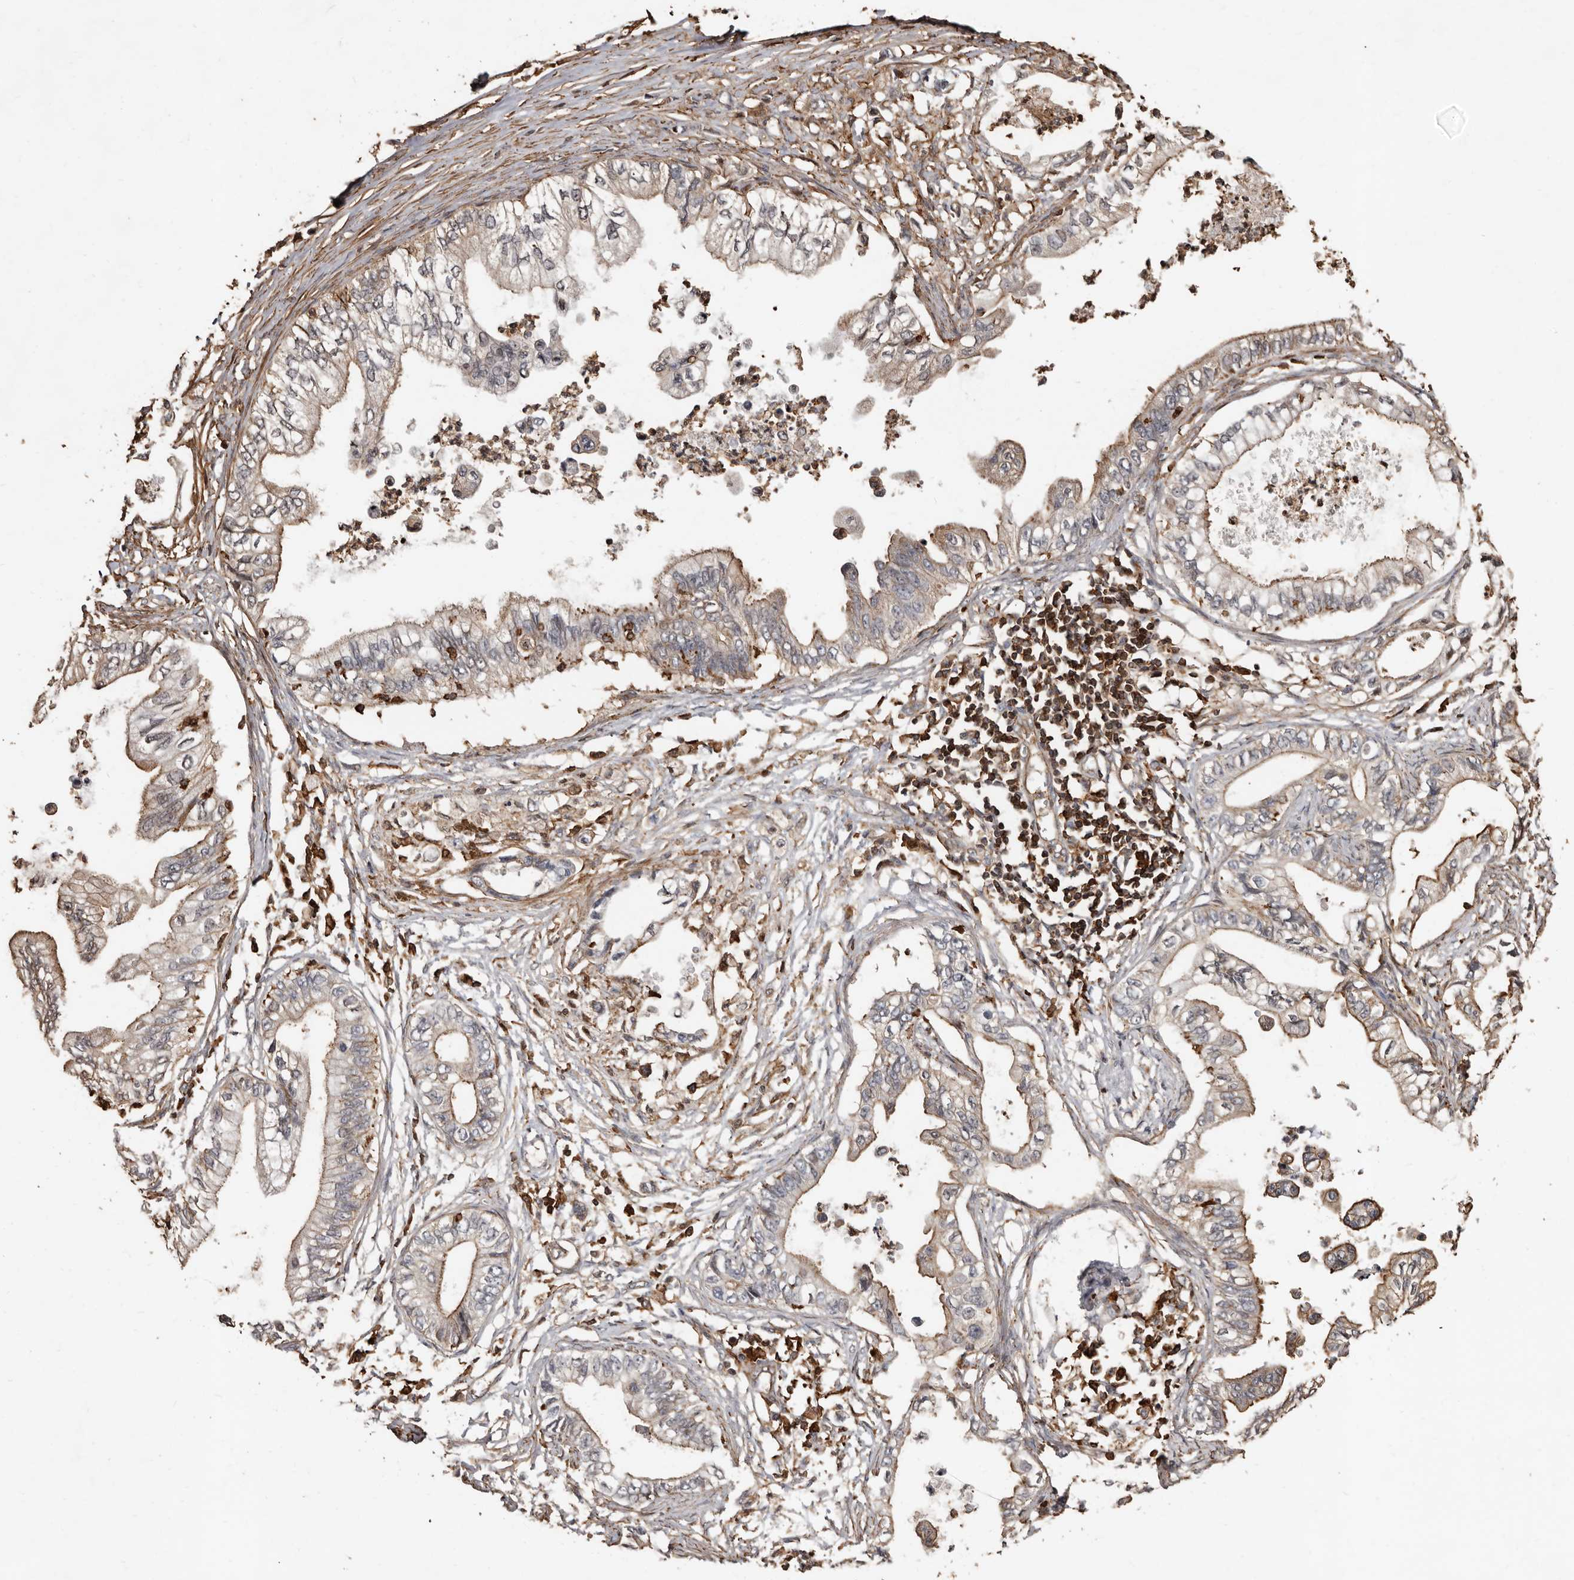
{"staining": {"intensity": "weak", "quantity": ">75%", "location": "cytoplasmic/membranous"}, "tissue": "pancreatic cancer", "cell_type": "Tumor cells", "image_type": "cancer", "snomed": [{"axis": "morphology", "description": "Adenocarcinoma, NOS"}, {"axis": "topography", "description": "Pancreas"}], "caption": "Immunohistochemical staining of pancreatic cancer (adenocarcinoma) demonstrates low levels of weak cytoplasmic/membranous expression in about >75% of tumor cells.", "gene": "GSK3A", "patient": {"sex": "male", "age": 56}}